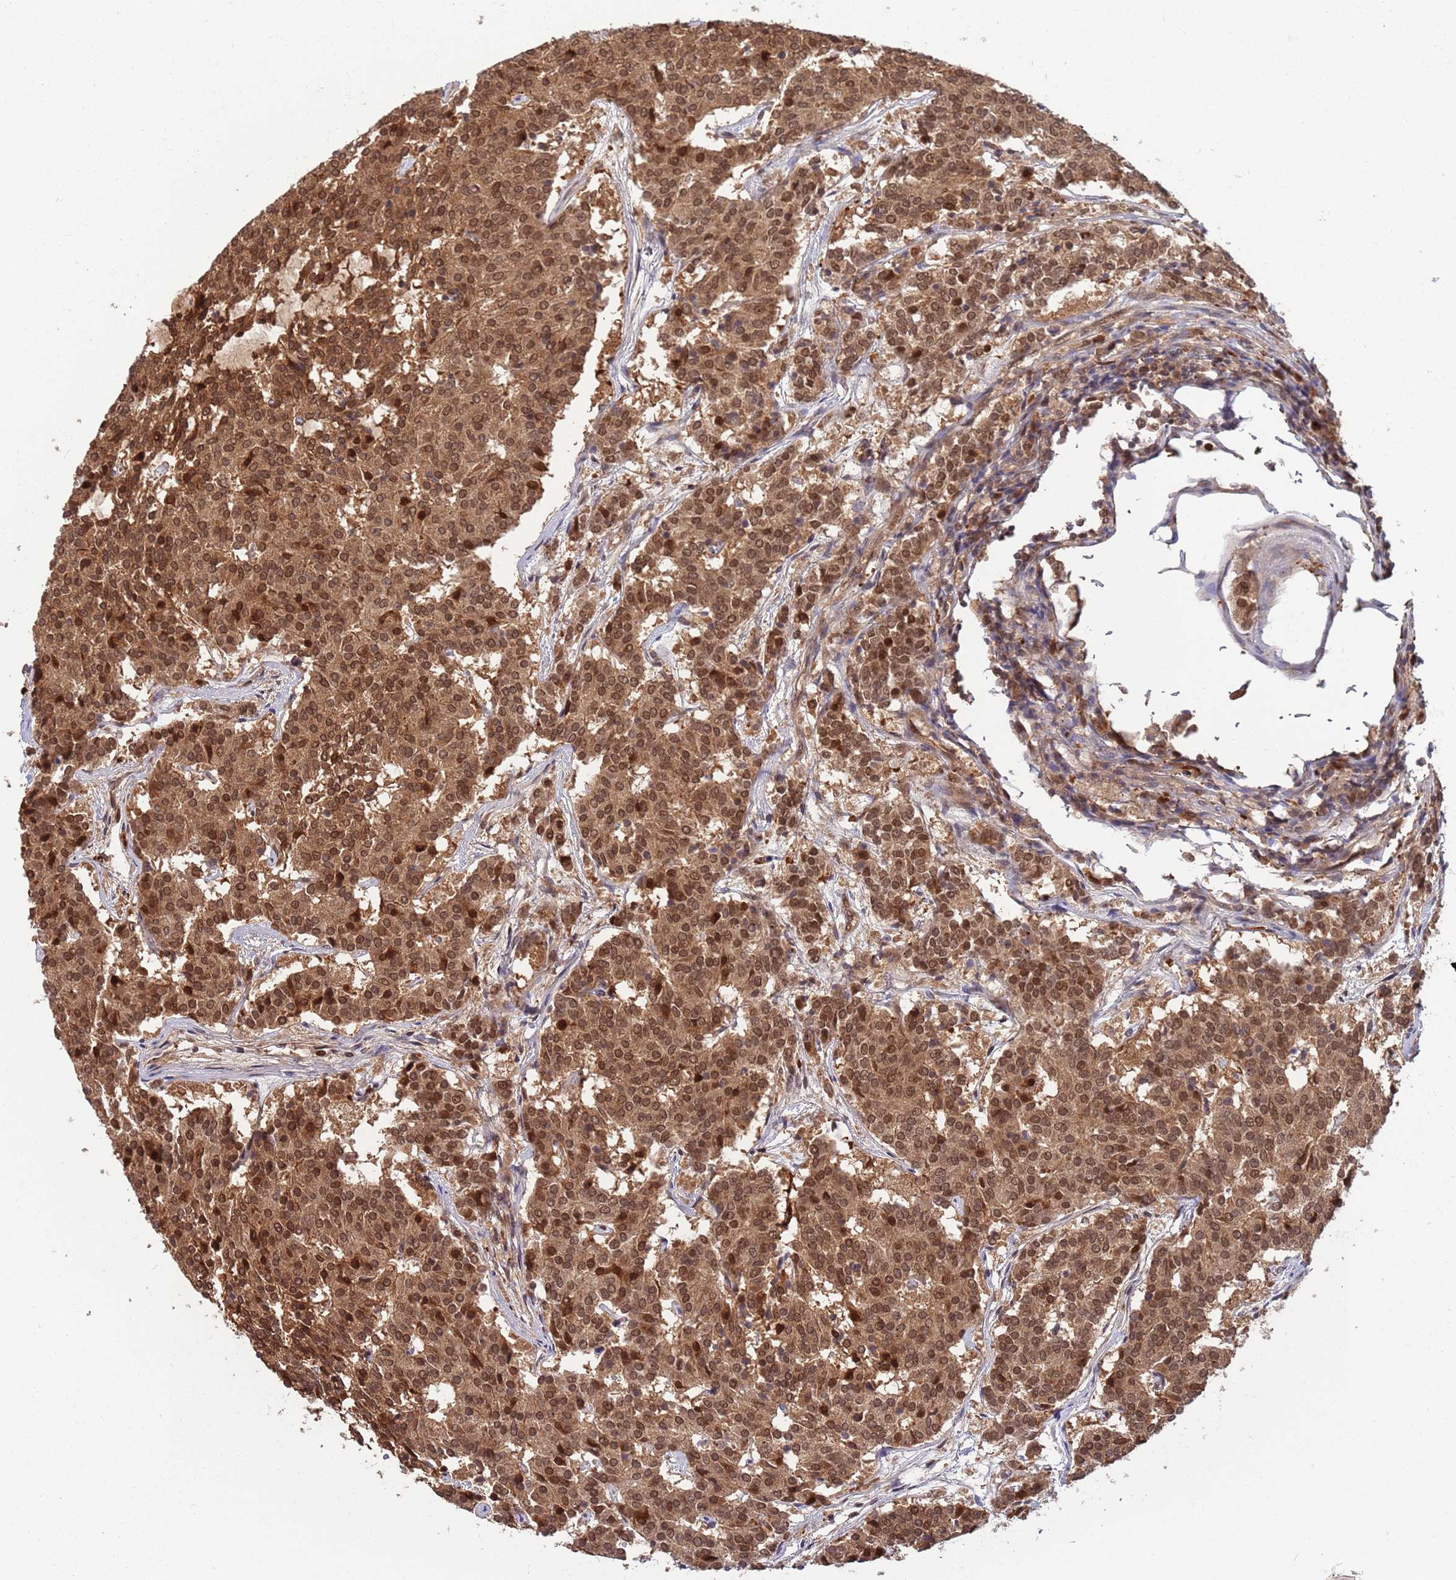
{"staining": {"intensity": "strong", "quantity": ">75%", "location": "cytoplasmic/membranous,nuclear"}, "tissue": "carcinoid", "cell_type": "Tumor cells", "image_type": "cancer", "snomed": [{"axis": "morphology", "description": "Carcinoid, malignant, NOS"}, {"axis": "topography", "description": "Pancreas"}], "caption": "Carcinoid (malignant) was stained to show a protein in brown. There is high levels of strong cytoplasmic/membranous and nuclear staining in approximately >75% of tumor cells.", "gene": "SALL1", "patient": {"sex": "female", "age": 54}}